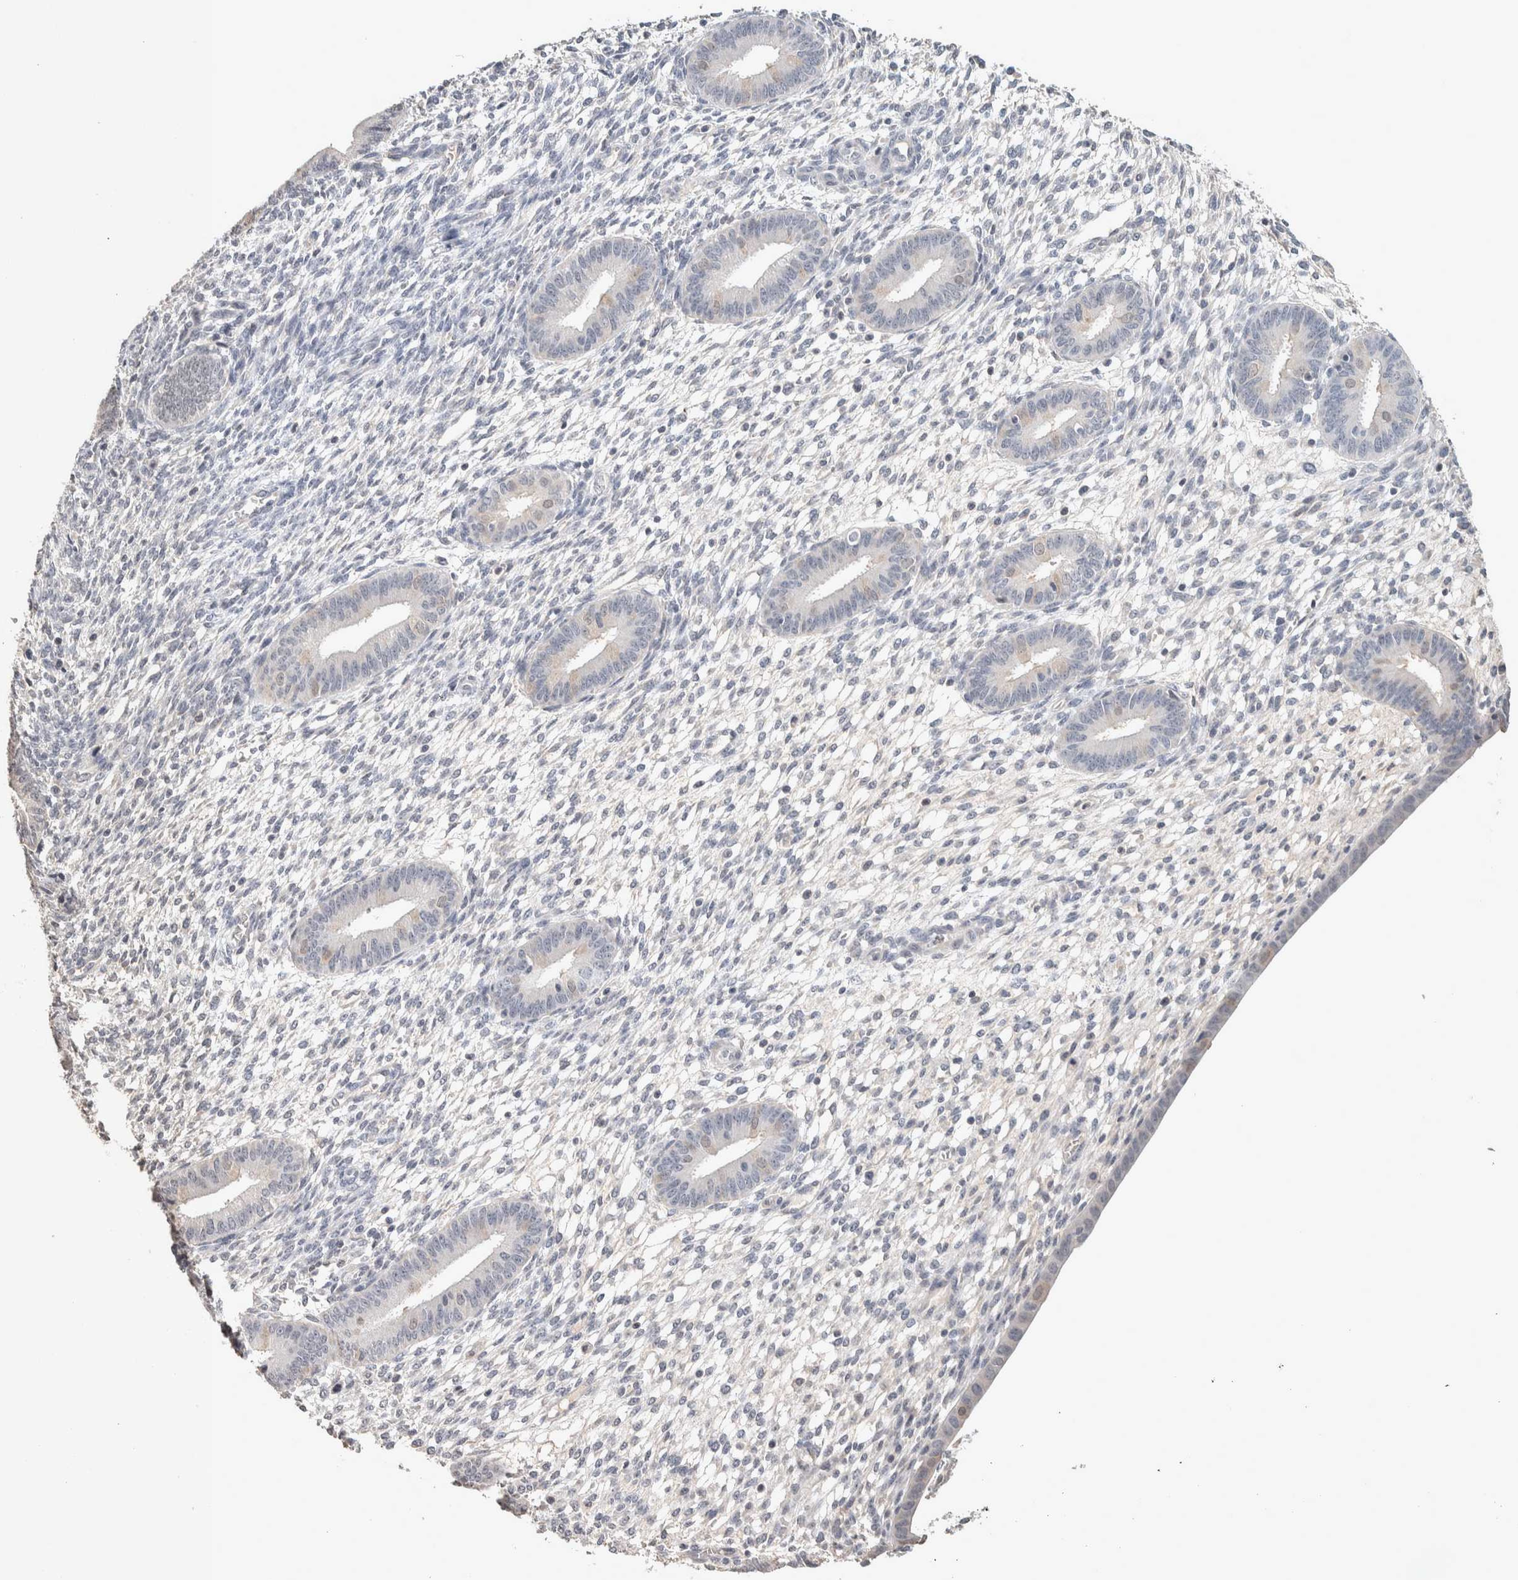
{"staining": {"intensity": "negative", "quantity": "none", "location": "none"}, "tissue": "endometrium", "cell_type": "Cells in endometrial stroma", "image_type": "normal", "snomed": [{"axis": "morphology", "description": "Normal tissue, NOS"}, {"axis": "topography", "description": "Endometrium"}], "caption": "Cells in endometrial stroma show no significant protein positivity in normal endometrium.", "gene": "CRAT", "patient": {"sex": "female", "age": 46}}